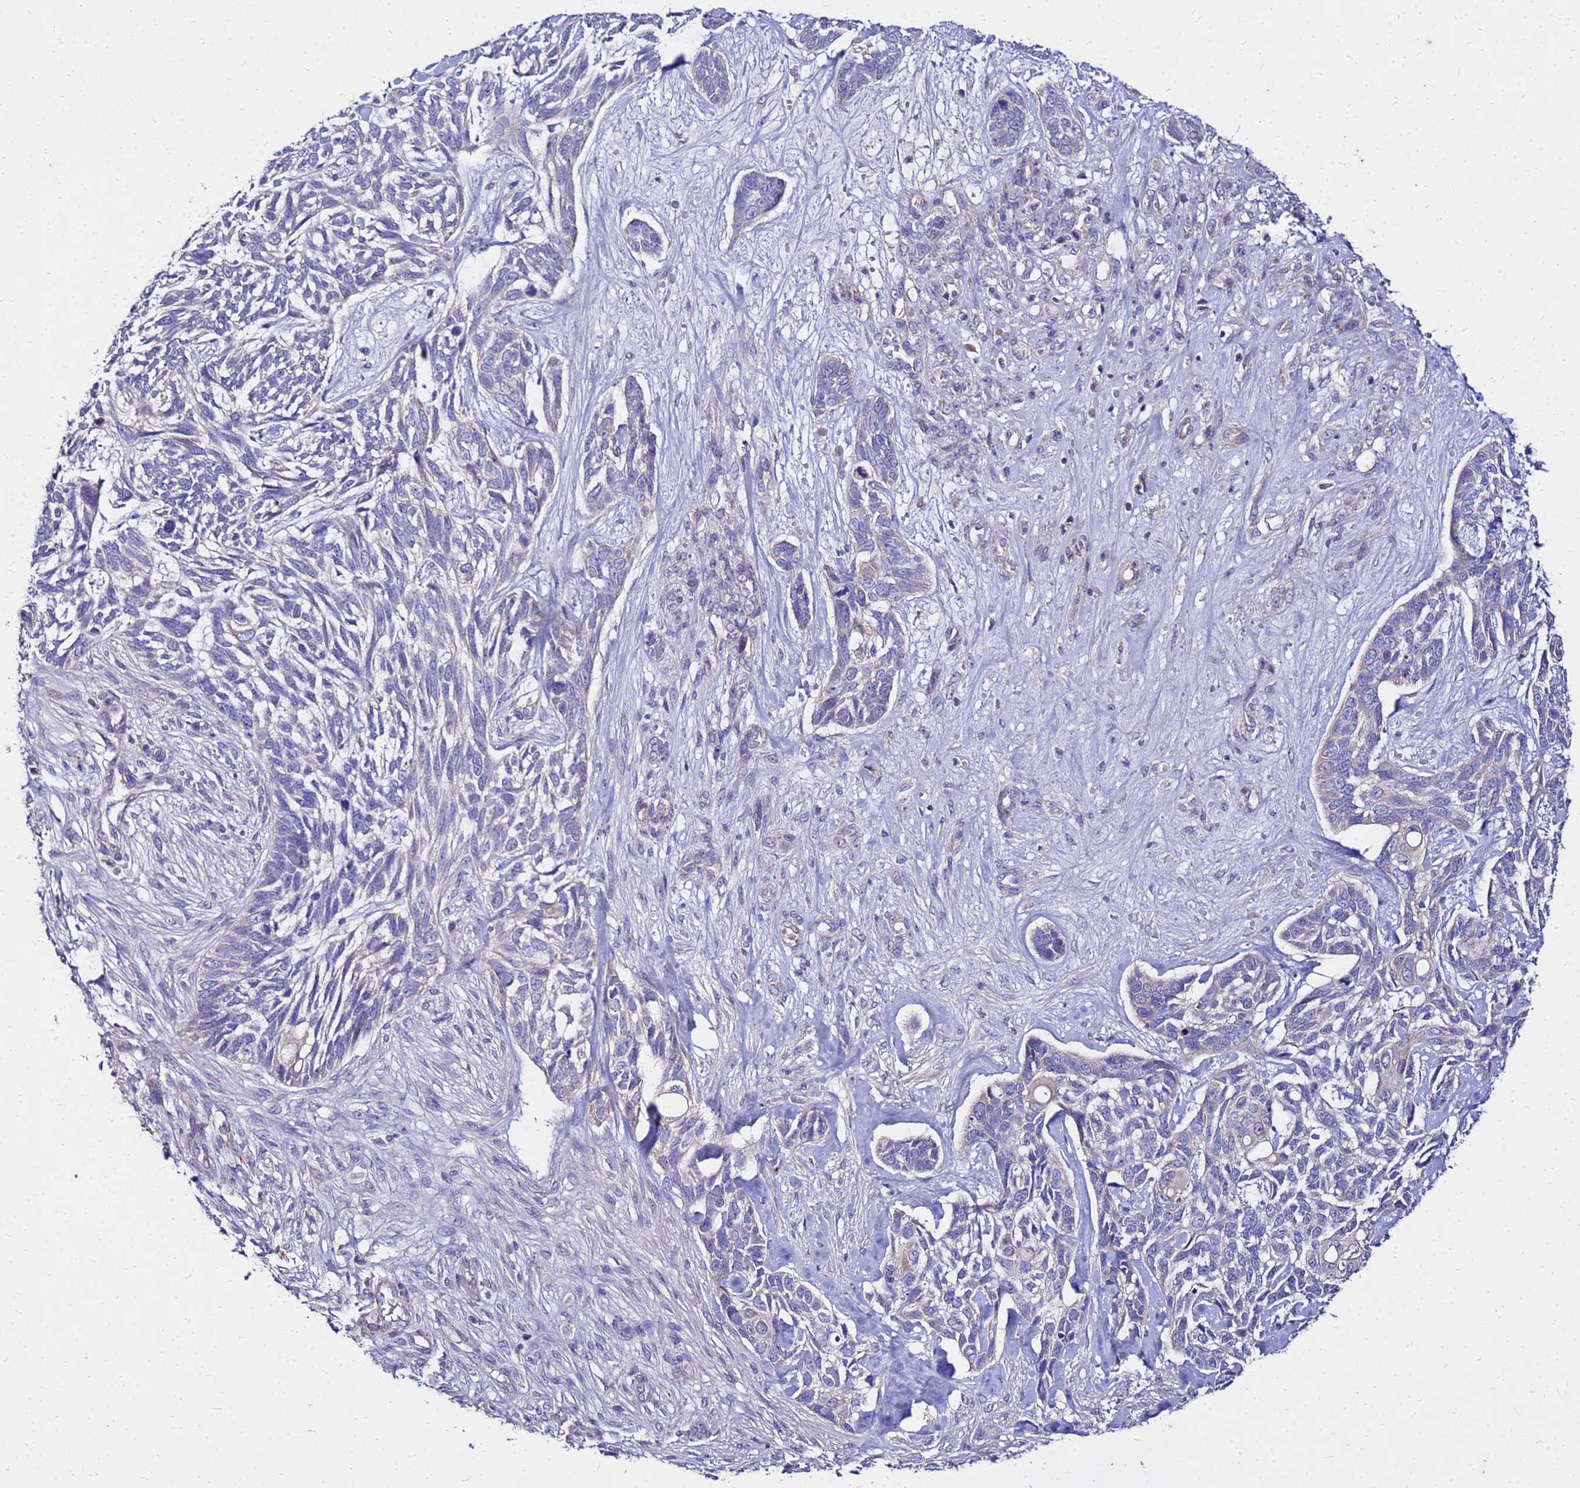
{"staining": {"intensity": "negative", "quantity": "none", "location": "none"}, "tissue": "skin cancer", "cell_type": "Tumor cells", "image_type": "cancer", "snomed": [{"axis": "morphology", "description": "Basal cell carcinoma"}, {"axis": "topography", "description": "Skin"}], "caption": "IHC histopathology image of human skin cancer stained for a protein (brown), which displays no positivity in tumor cells. (Brightfield microscopy of DAB immunohistochemistry (IHC) at high magnification).", "gene": "COX14", "patient": {"sex": "male", "age": 88}}